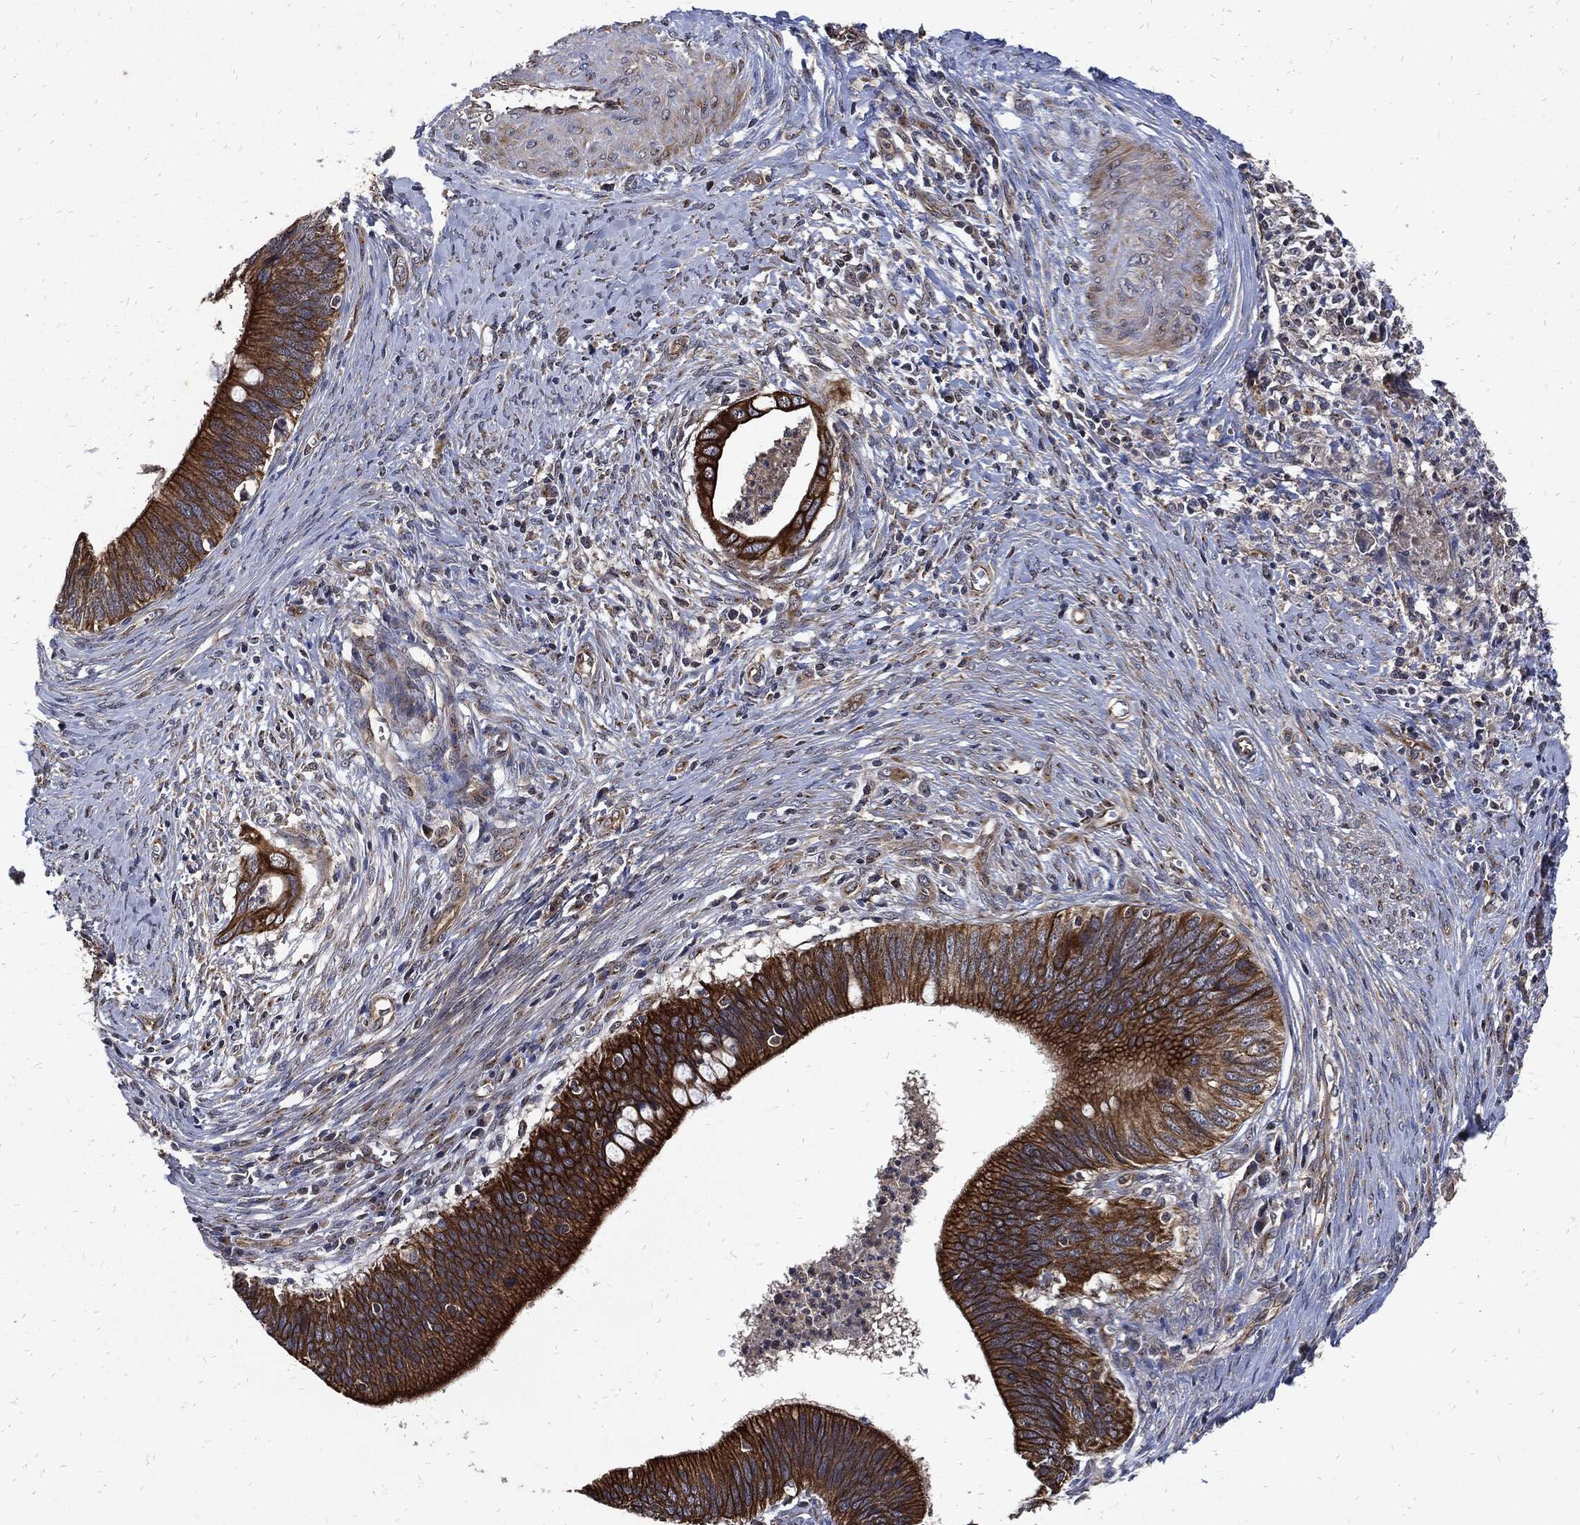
{"staining": {"intensity": "strong", "quantity": "25%-75%", "location": "cytoplasmic/membranous"}, "tissue": "cervical cancer", "cell_type": "Tumor cells", "image_type": "cancer", "snomed": [{"axis": "morphology", "description": "Adenocarcinoma, NOS"}, {"axis": "topography", "description": "Cervix"}], "caption": "About 25%-75% of tumor cells in cervical cancer (adenocarcinoma) display strong cytoplasmic/membranous protein staining as visualized by brown immunohistochemical staining.", "gene": "DCTN1", "patient": {"sex": "female", "age": 42}}